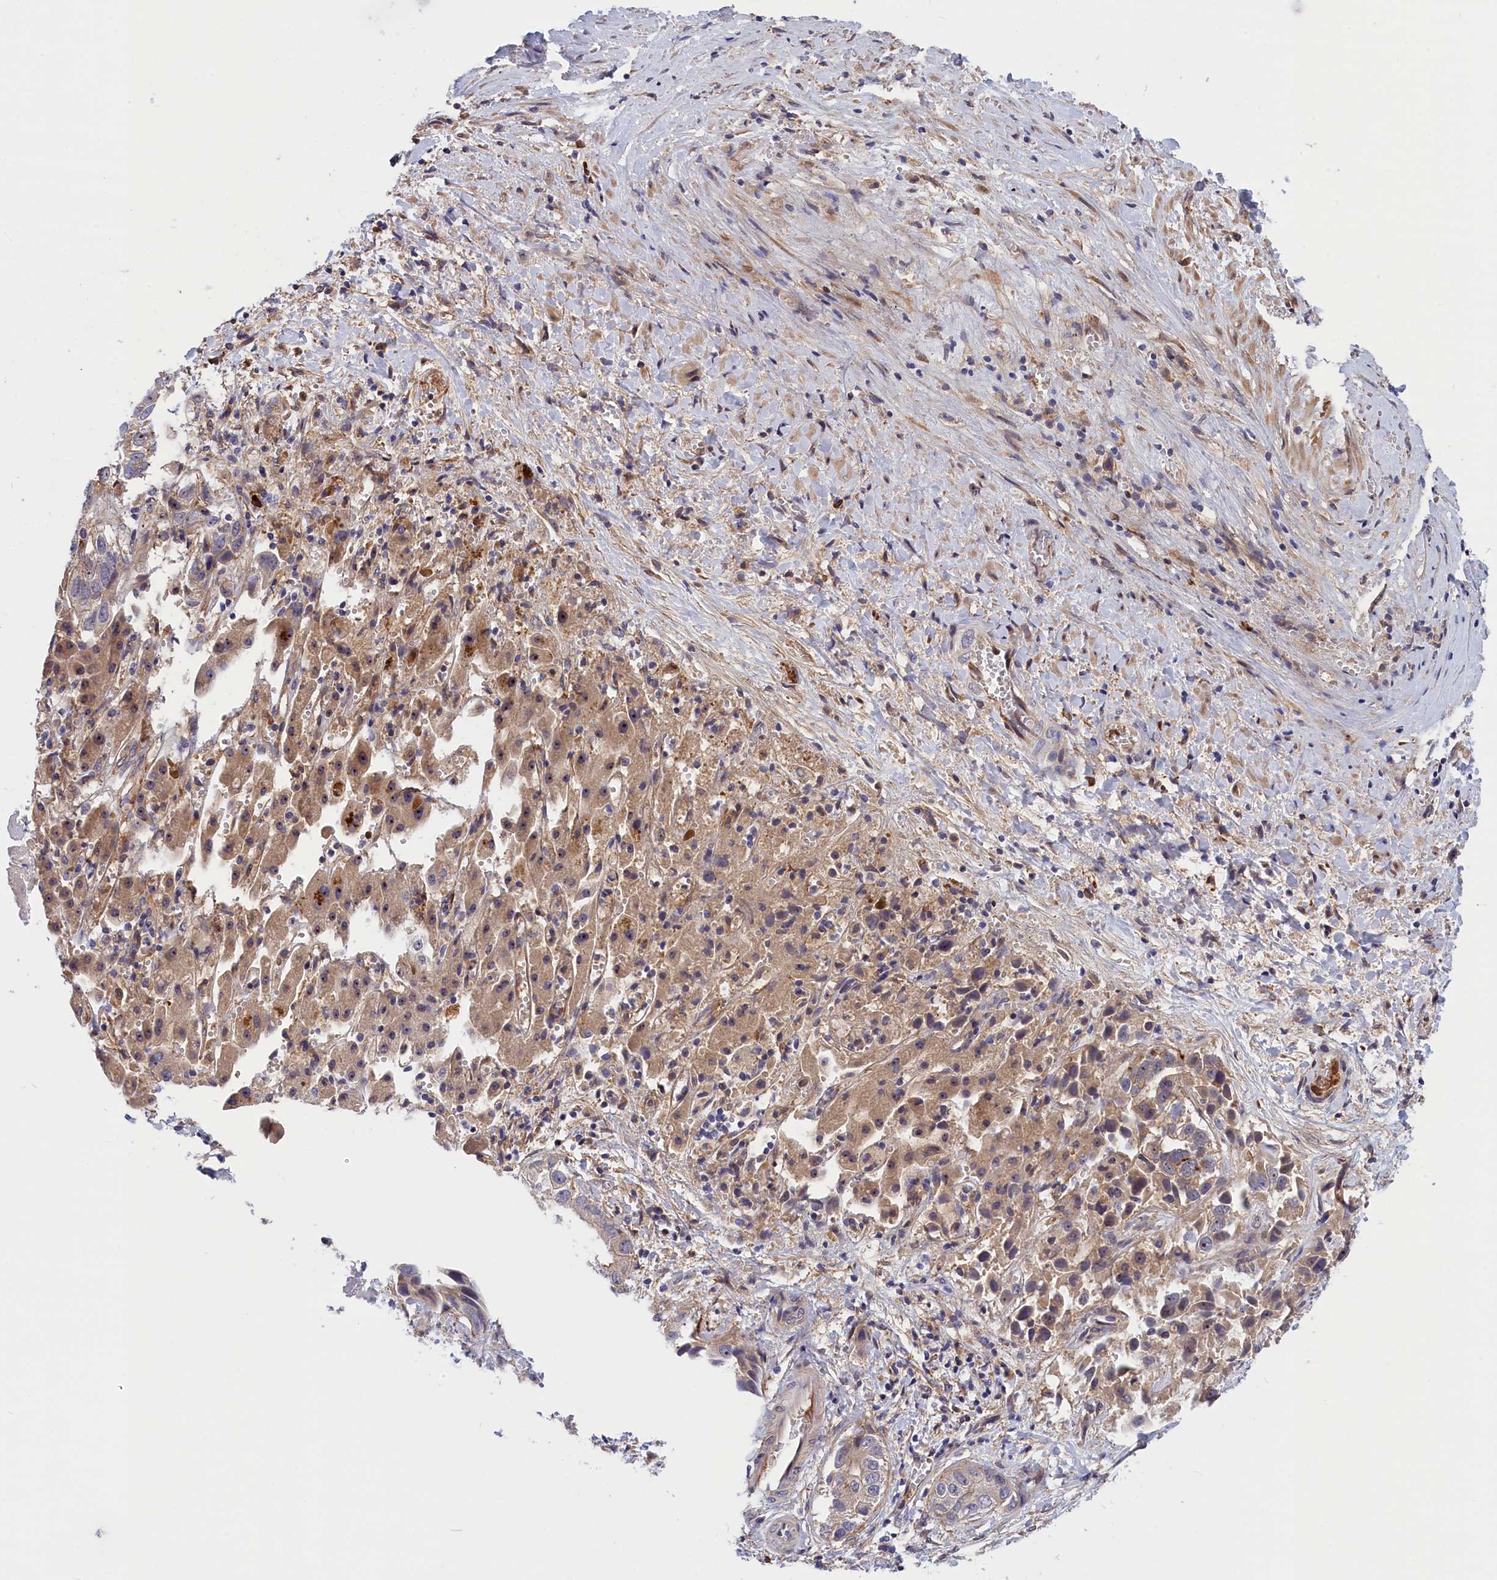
{"staining": {"intensity": "weak", "quantity": ">75%", "location": "cytoplasmic/membranous,nuclear"}, "tissue": "liver cancer", "cell_type": "Tumor cells", "image_type": "cancer", "snomed": [{"axis": "morphology", "description": "Cholangiocarcinoma"}, {"axis": "topography", "description": "Liver"}], "caption": "This is a photomicrograph of IHC staining of liver cholangiocarcinoma, which shows weak staining in the cytoplasmic/membranous and nuclear of tumor cells.", "gene": "CRACD", "patient": {"sex": "female", "age": 52}}